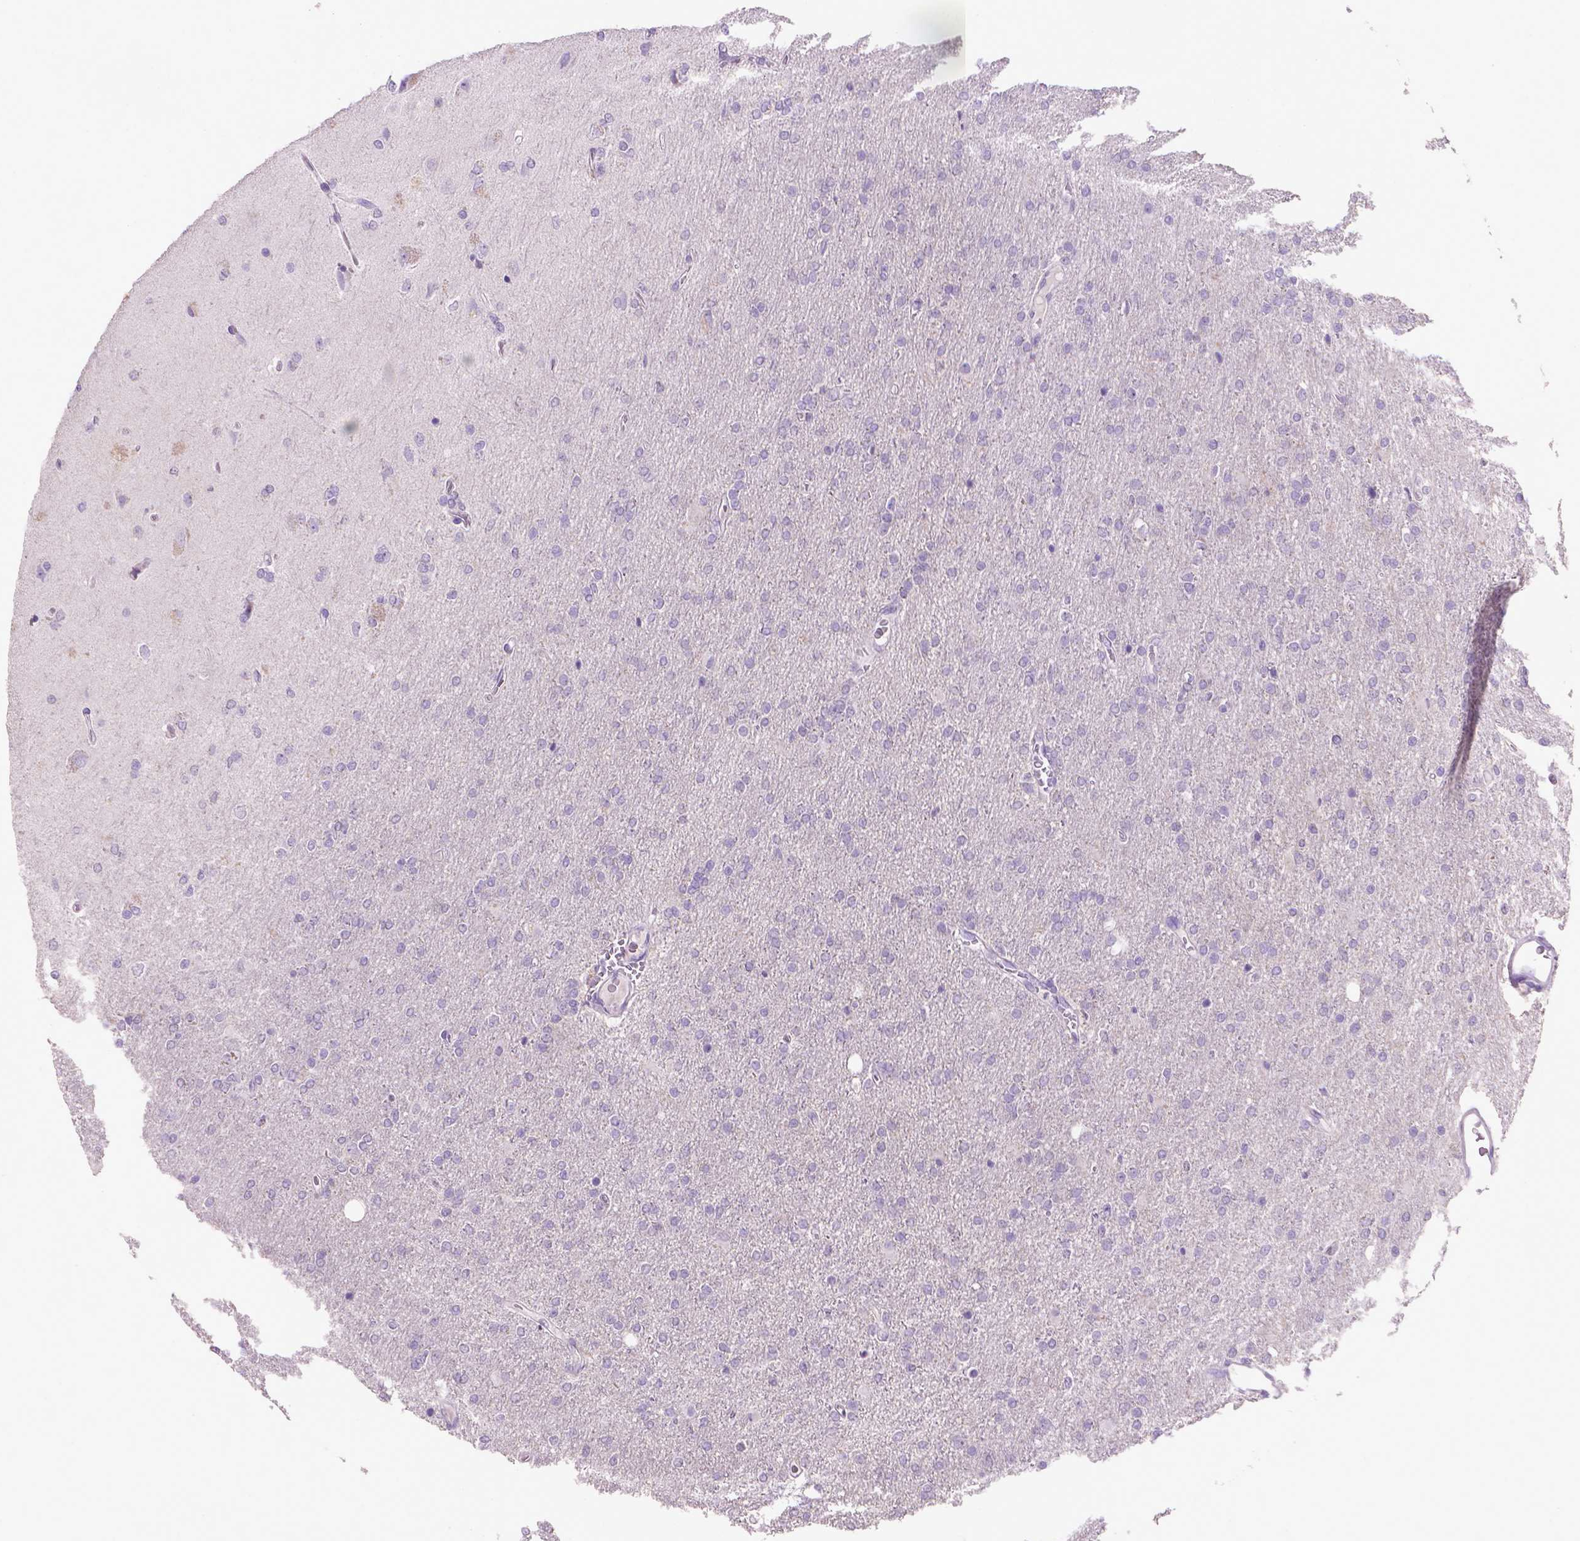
{"staining": {"intensity": "negative", "quantity": "none", "location": "none"}, "tissue": "glioma", "cell_type": "Tumor cells", "image_type": "cancer", "snomed": [{"axis": "morphology", "description": "Glioma, malignant, High grade"}, {"axis": "topography", "description": "Cerebral cortex"}], "caption": "There is no significant expression in tumor cells of glioma.", "gene": "MUC1", "patient": {"sex": "male", "age": 70}}